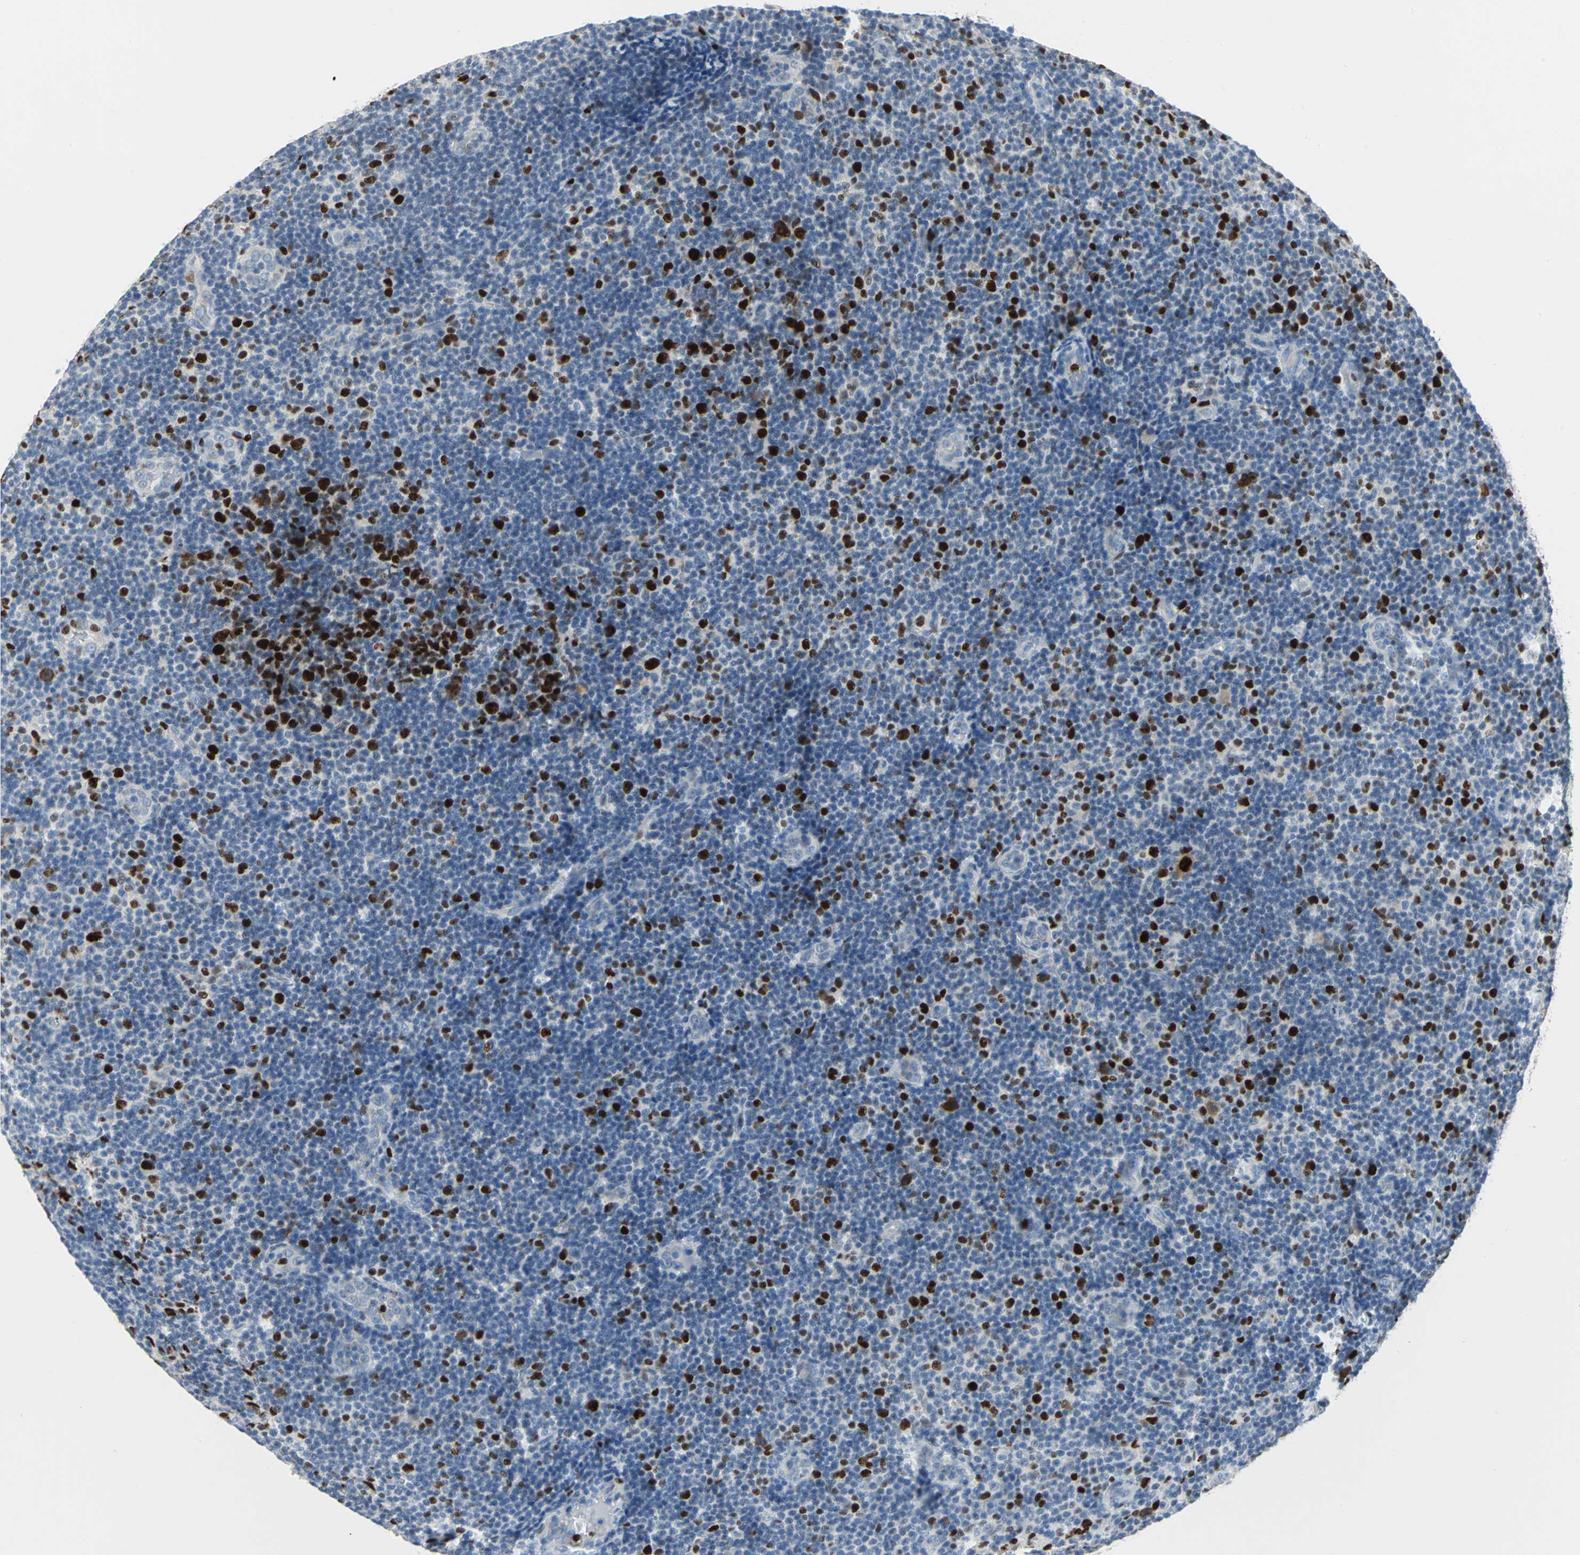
{"staining": {"intensity": "strong", "quantity": "<25%", "location": "nuclear"}, "tissue": "lymphoma", "cell_type": "Tumor cells", "image_type": "cancer", "snomed": [{"axis": "morphology", "description": "Malignant lymphoma, non-Hodgkin's type, Low grade"}, {"axis": "topography", "description": "Lymph node"}], "caption": "Strong nuclear positivity for a protein is present in about <25% of tumor cells of lymphoma using immunohistochemistry.", "gene": "MCM4", "patient": {"sex": "male", "age": 83}}